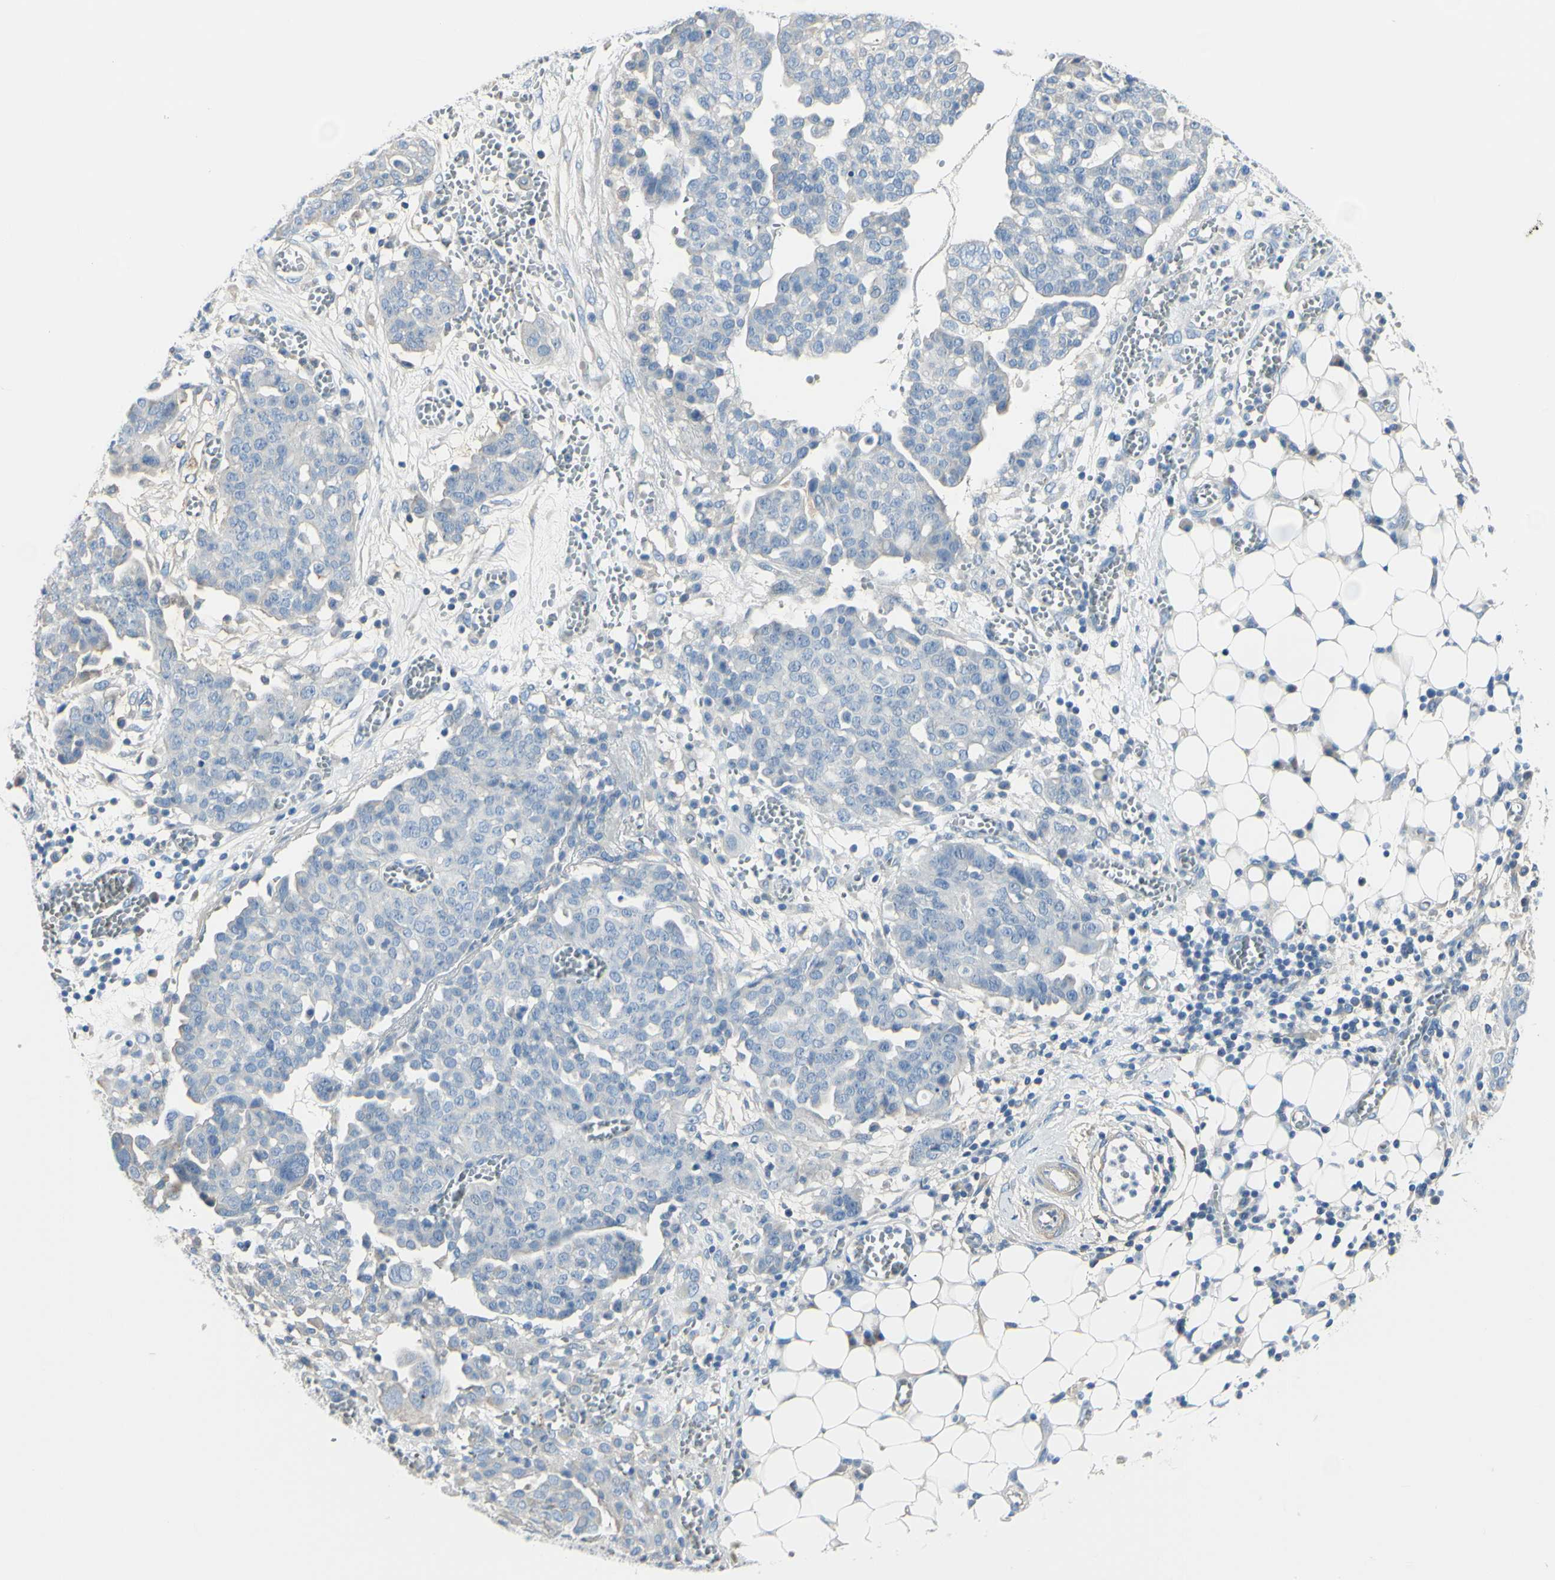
{"staining": {"intensity": "negative", "quantity": "none", "location": "none"}, "tissue": "ovarian cancer", "cell_type": "Tumor cells", "image_type": "cancer", "snomed": [{"axis": "morphology", "description": "Cystadenocarcinoma, serous, NOS"}, {"axis": "topography", "description": "Soft tissue"}, {"axis": "topography", "description": "Ovary"}], "caption": "High power microscopy photomicrograph of an immunohistochemistry photomicrograph of ovarian cancer (serous cystadenocarcinoma), revealing no significant staining in tumor cells.", "gene": "NCBP2L", "patient": {"sex": "female", "age": 57}}